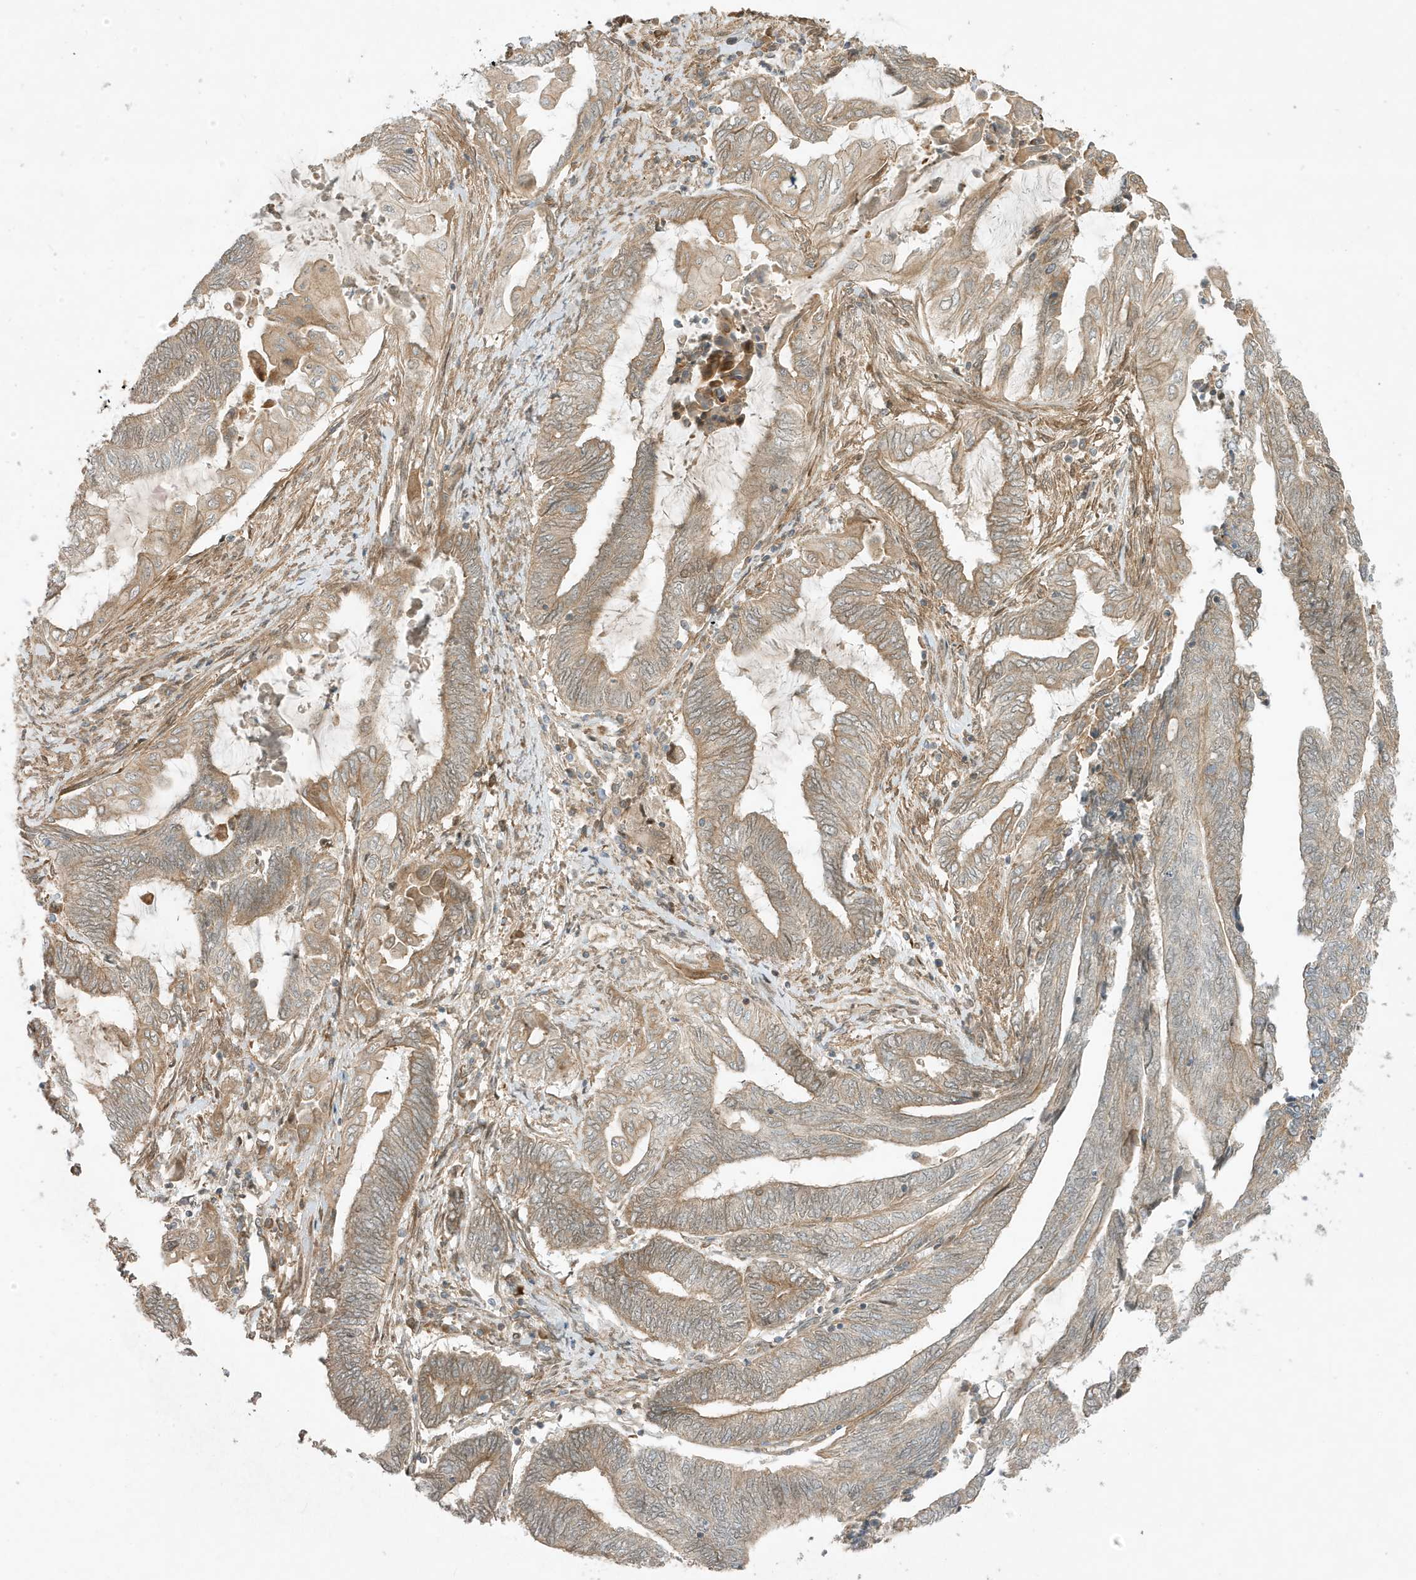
{"staining": {"intensity": "moderate", "quantity": ">75%", "location": "cytoplasmic/membranous"}, "tissue": "endometrial cancer", "cell_type": "Tumor cells", "image_type": "cancer", "snomed": [{"axis": "morphology", "description": "Adenocarcinoma, NOS"}, {"axis": "topography", "description": "Uterus"}, {"axis": "topography", "description": "Endometrium"}], "caption": "Protein staining shows moderate cytoplasmic/membranous staining in about >75% of tumor cells in adenocarcinoma (endometrial).", "gene": "SCARF2", "patient": {"sex": "female", "age": 70}}